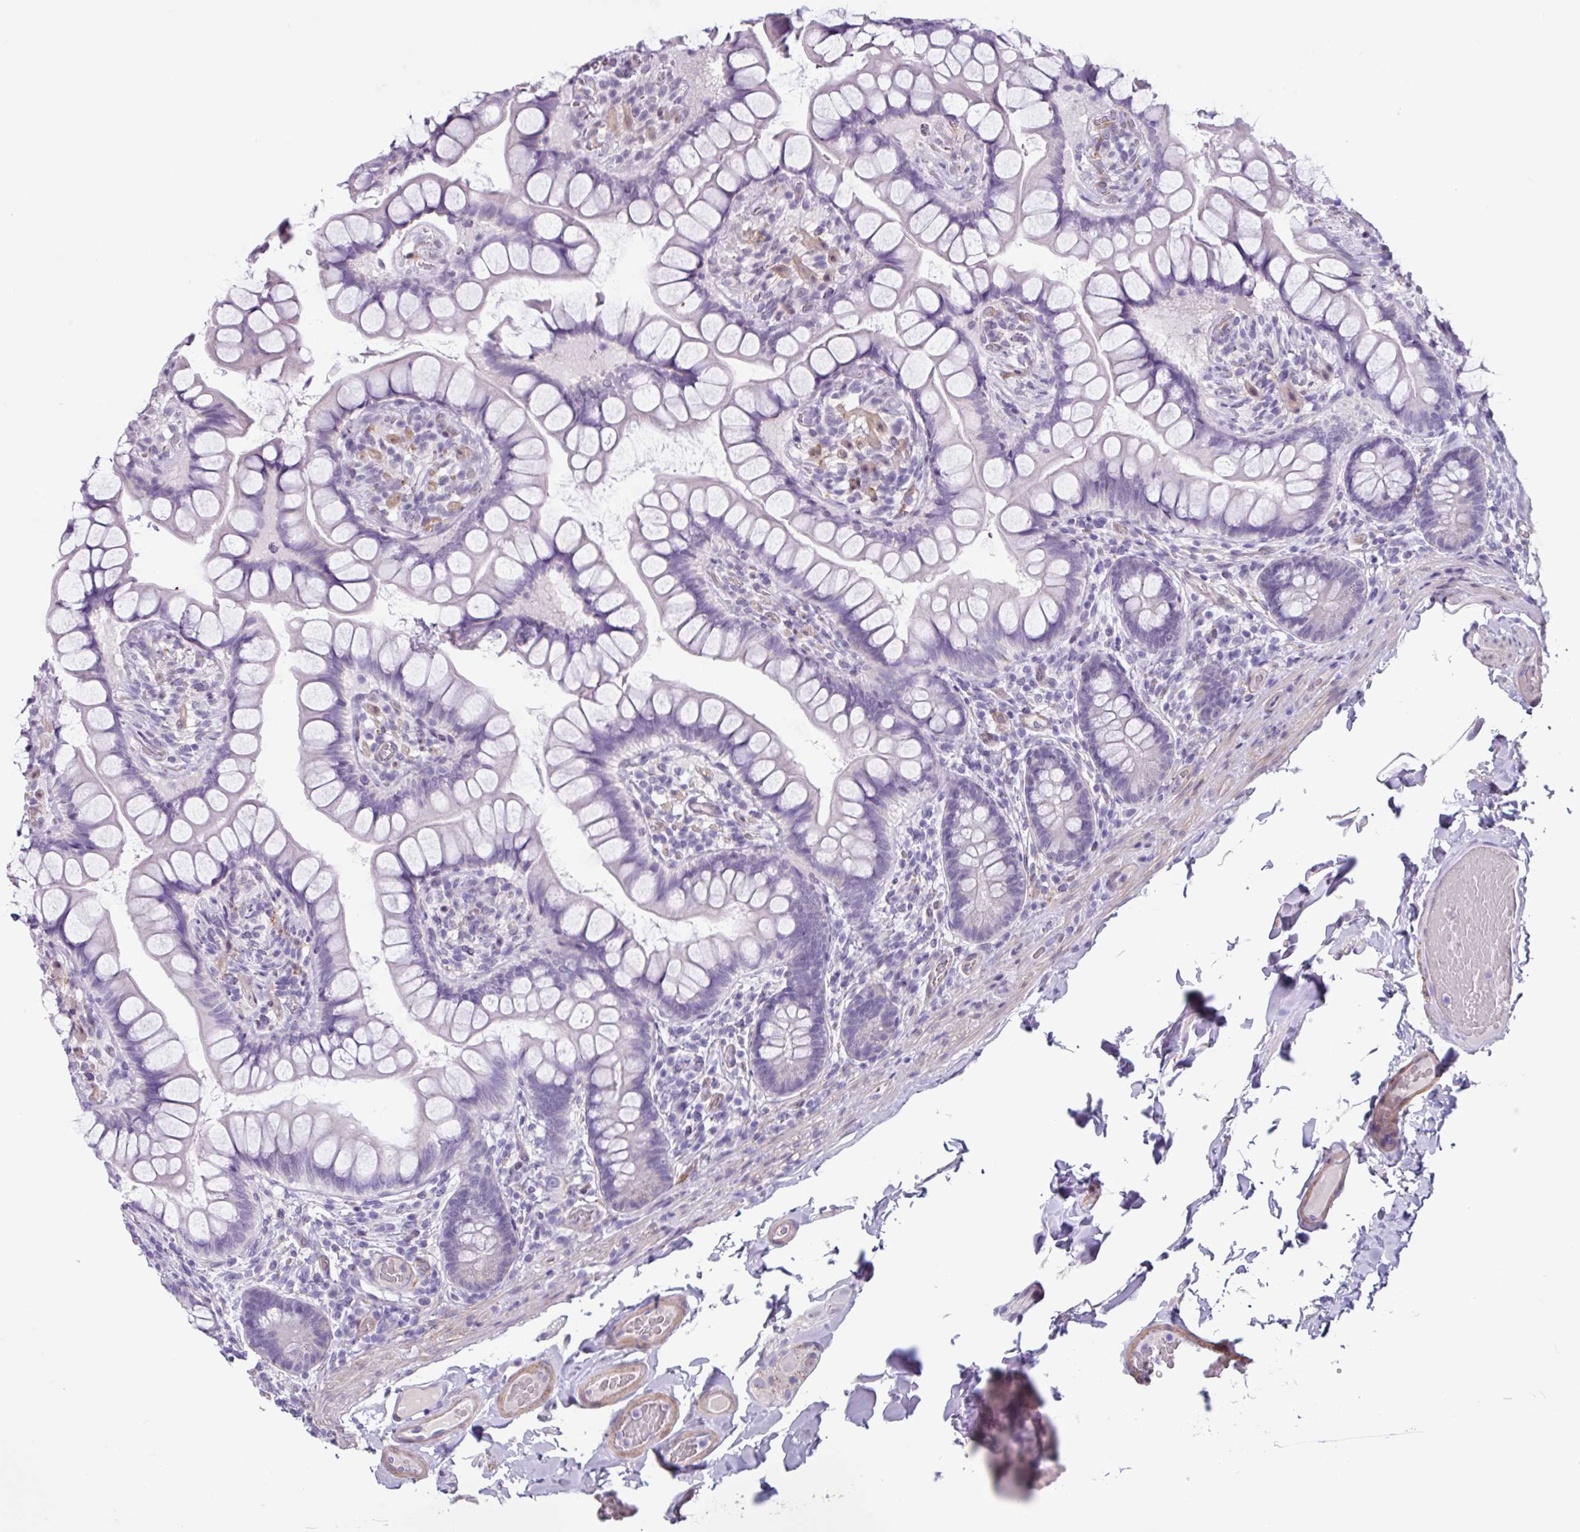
{"staining": {"intensity": "negative", "quantity": "none", "location": "none"}, "tissue": "small intestine", "cell_type": "Glandular cells", "image_type": "normal", "snomed": [{"axis": "morphology", "description": "Normal tissue, NOS"}, {"axis": "topography", "description": "Small intestine"}], "caption": "This is an immunohistochemistry histopathology image of benign small intestine. There is no expression in glandular cells.", "gene": "OTX1", "patient": {"sex": "male", "age": 70}}